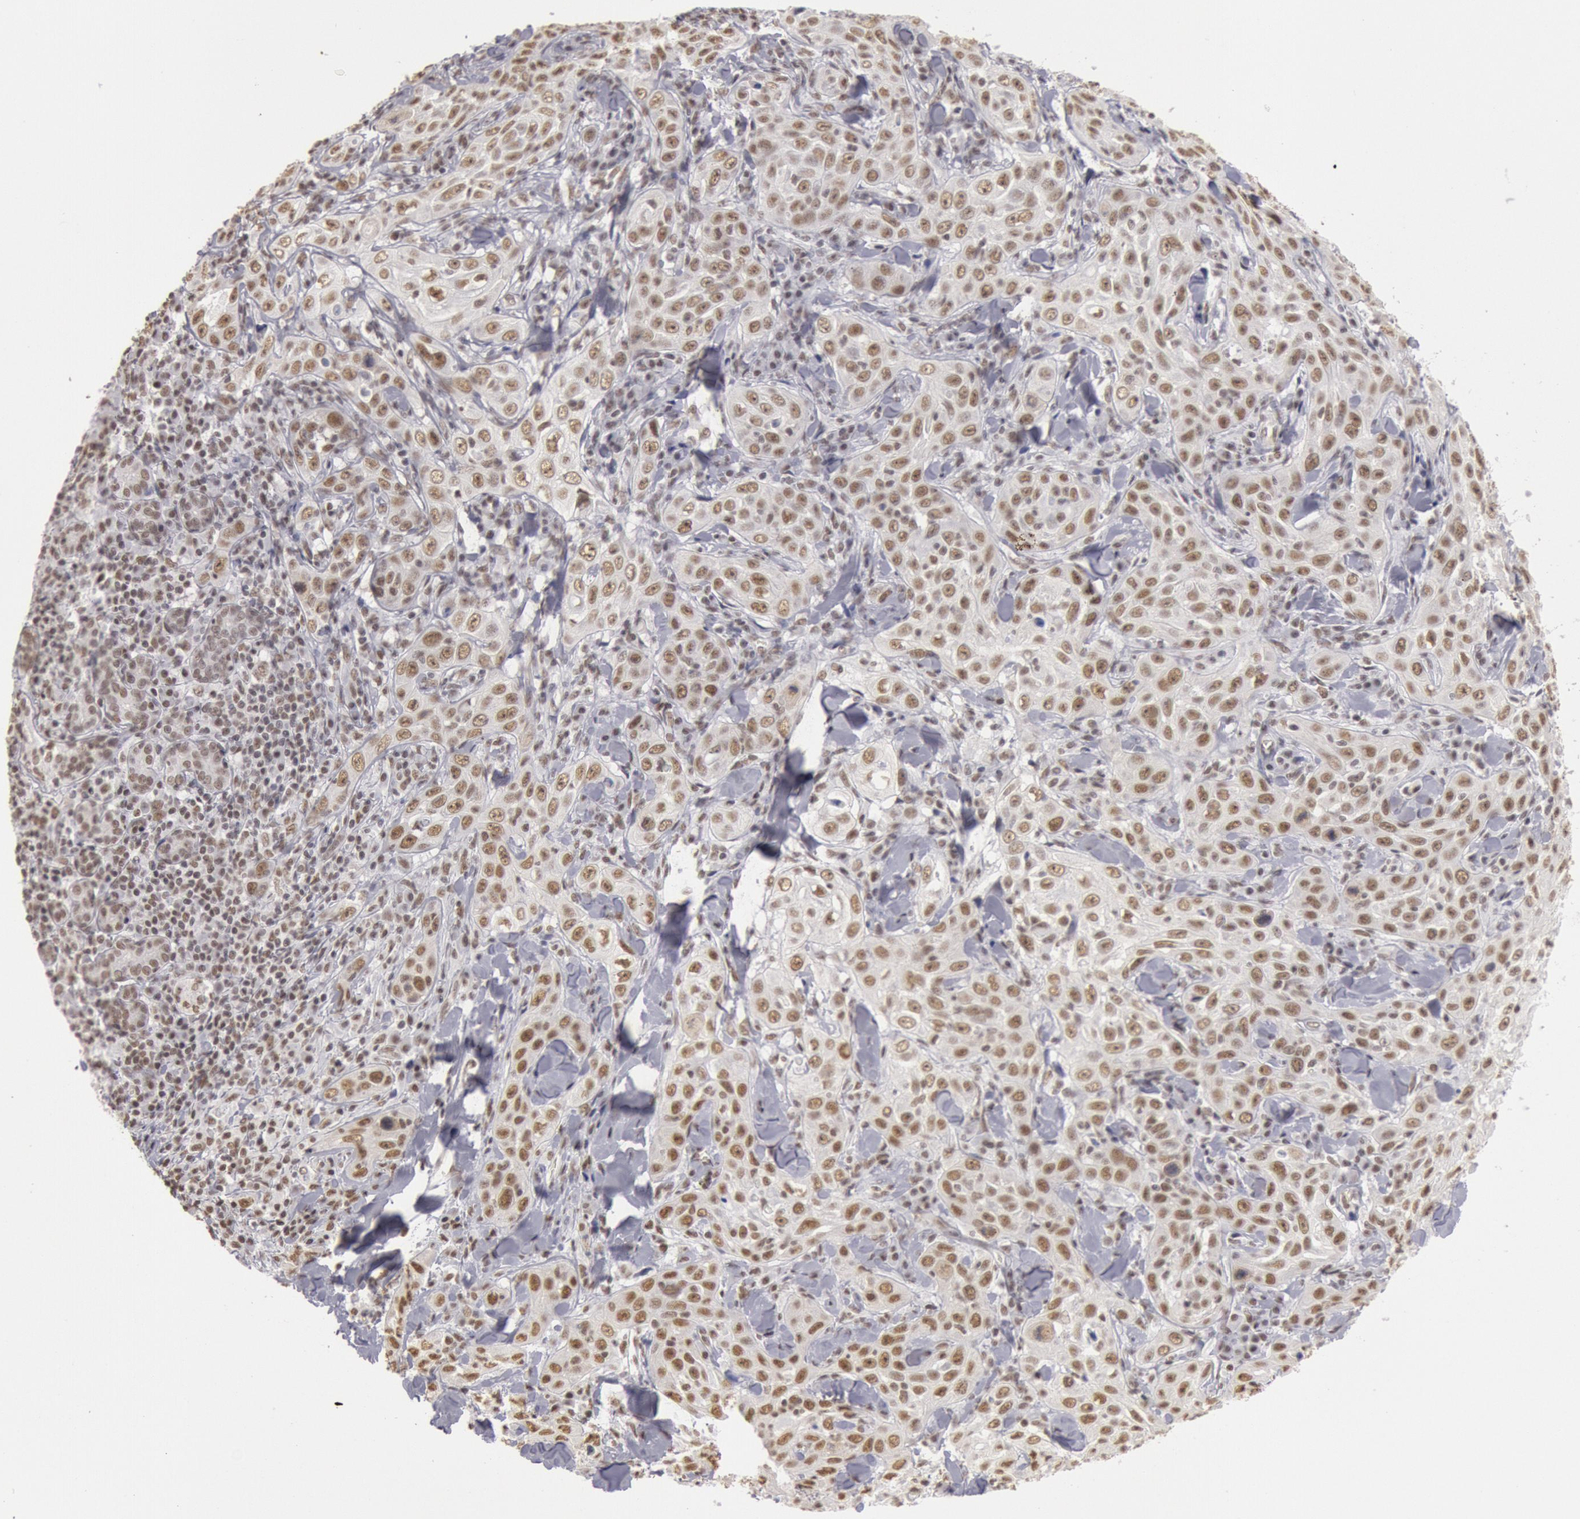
{"staining": {"intensity": "moderate", "quantity": ">75%", "location": "nuclear"}, "tissue": "skin cancer", "cell_type": "Tumor cells", "image_type": "cancer", "snomed": [{"axis": "morphology", "description": "Squamous cell carcinoma, NOS"}, {"axis": "topography", "description": "Skin"}], "caption": "Immunohistochemistry of squamous cell carcinoma (skin) demonstrates medium levels of moderate nuclear expression in approximately >75% of tumor cells.", "gene": "ESS2", "patient": {"sex": "male", "age": 84}}